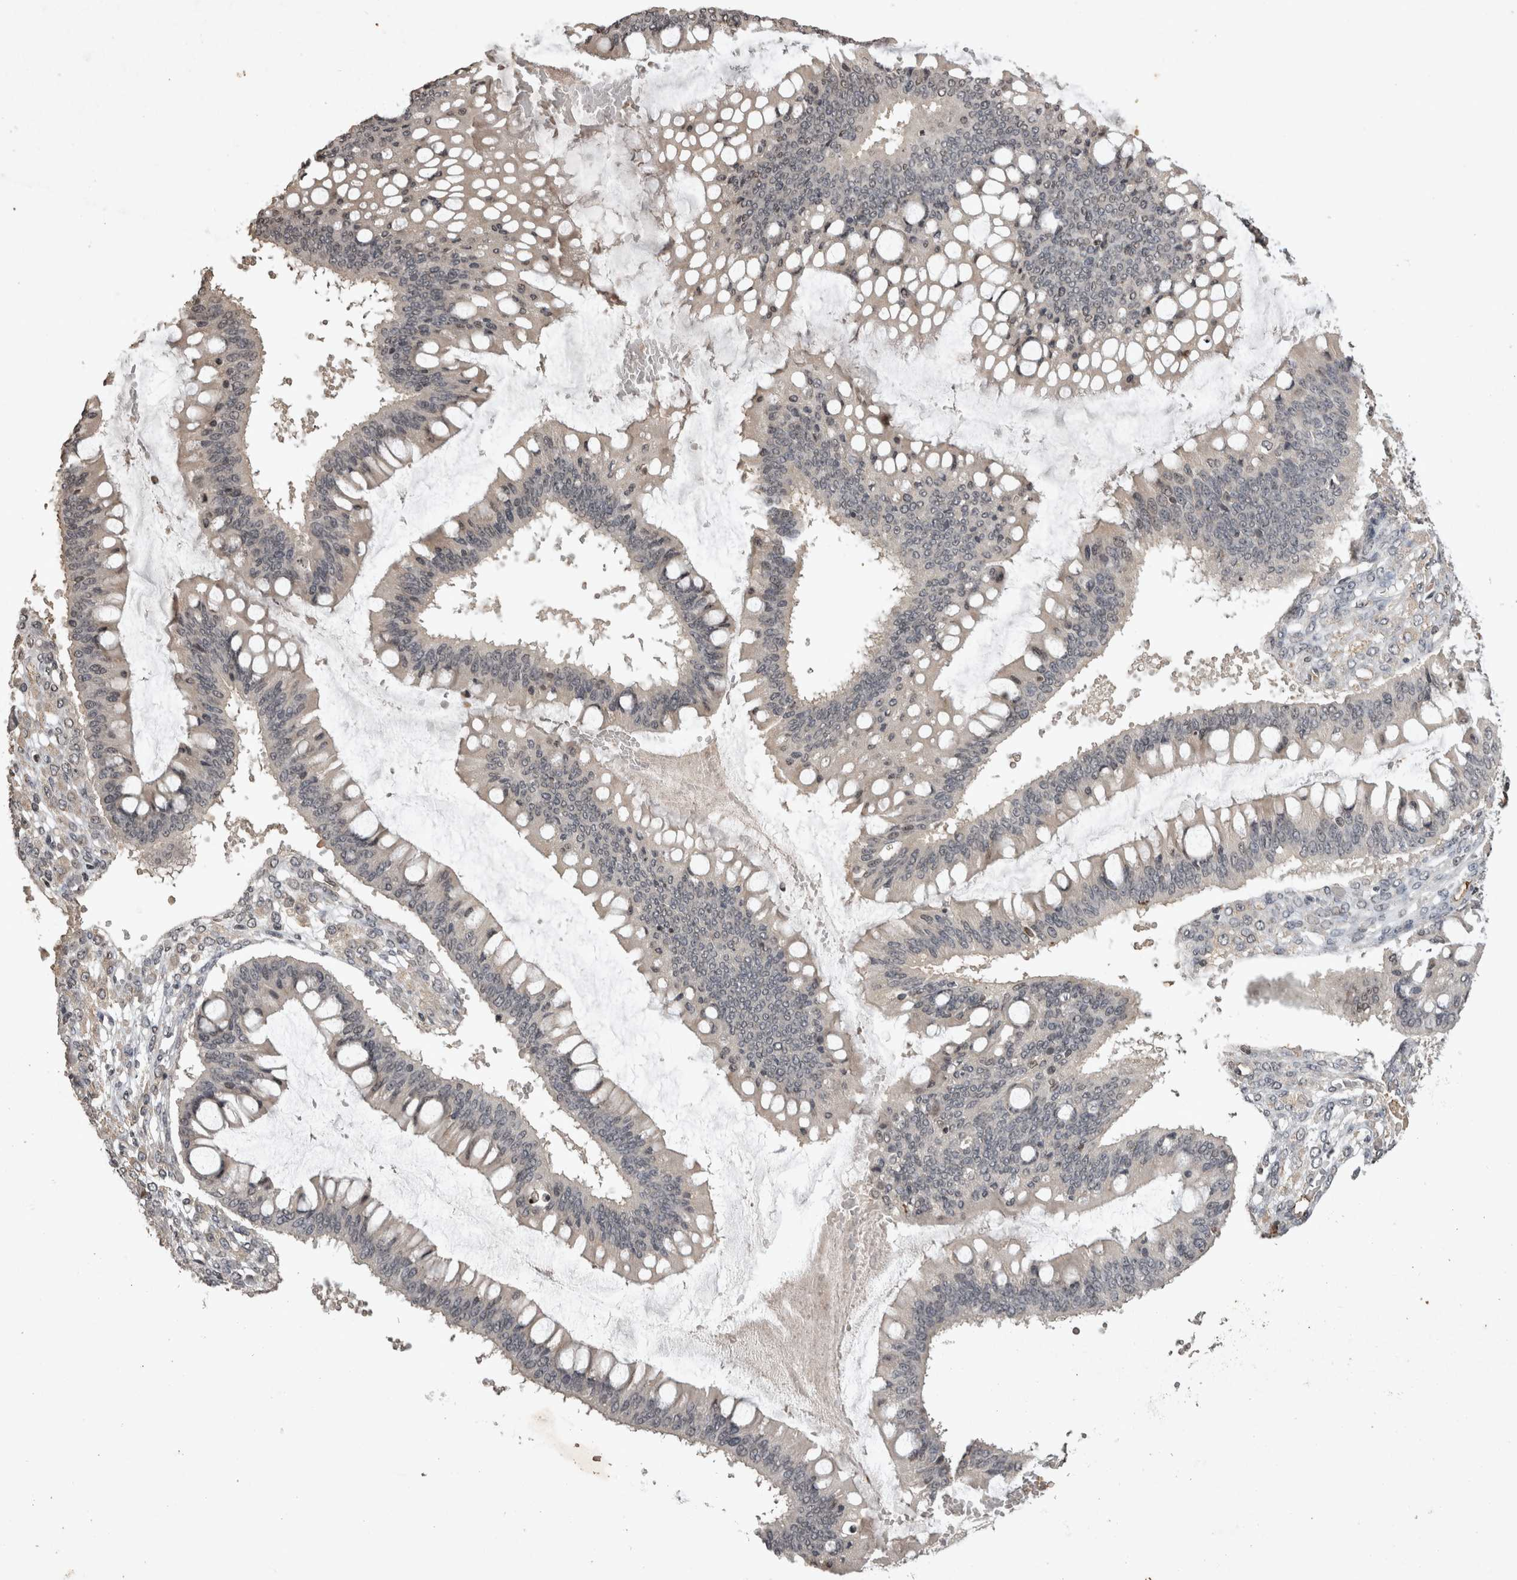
{"staining": {"intensity": "negative", "quantity": "none", "location": "none"}, "tissue": "ovarian cancer", "cell_type": "Tumor cells", "image_type": "cancer", "snomed": [{"axis": "morphology", "description": "Cystadenocarcinoma, mucinous, NOS"}, {"axis": "topography", "description": "Ovary"}], "caption": "DAB immunohistochemical staining of ovarian cancer (mucinous cystadenocarcinoma) reveals no significant expression in tumor cells. The staining was performed using DAB (3,3'-diaminobenzidine) to visualize the protein expression in brown, while the nuclei were stained in blue with hematoxylin (Magnification: 20x).", "gene": "HRK", "patient": {"sex": "female", "age": 73}}